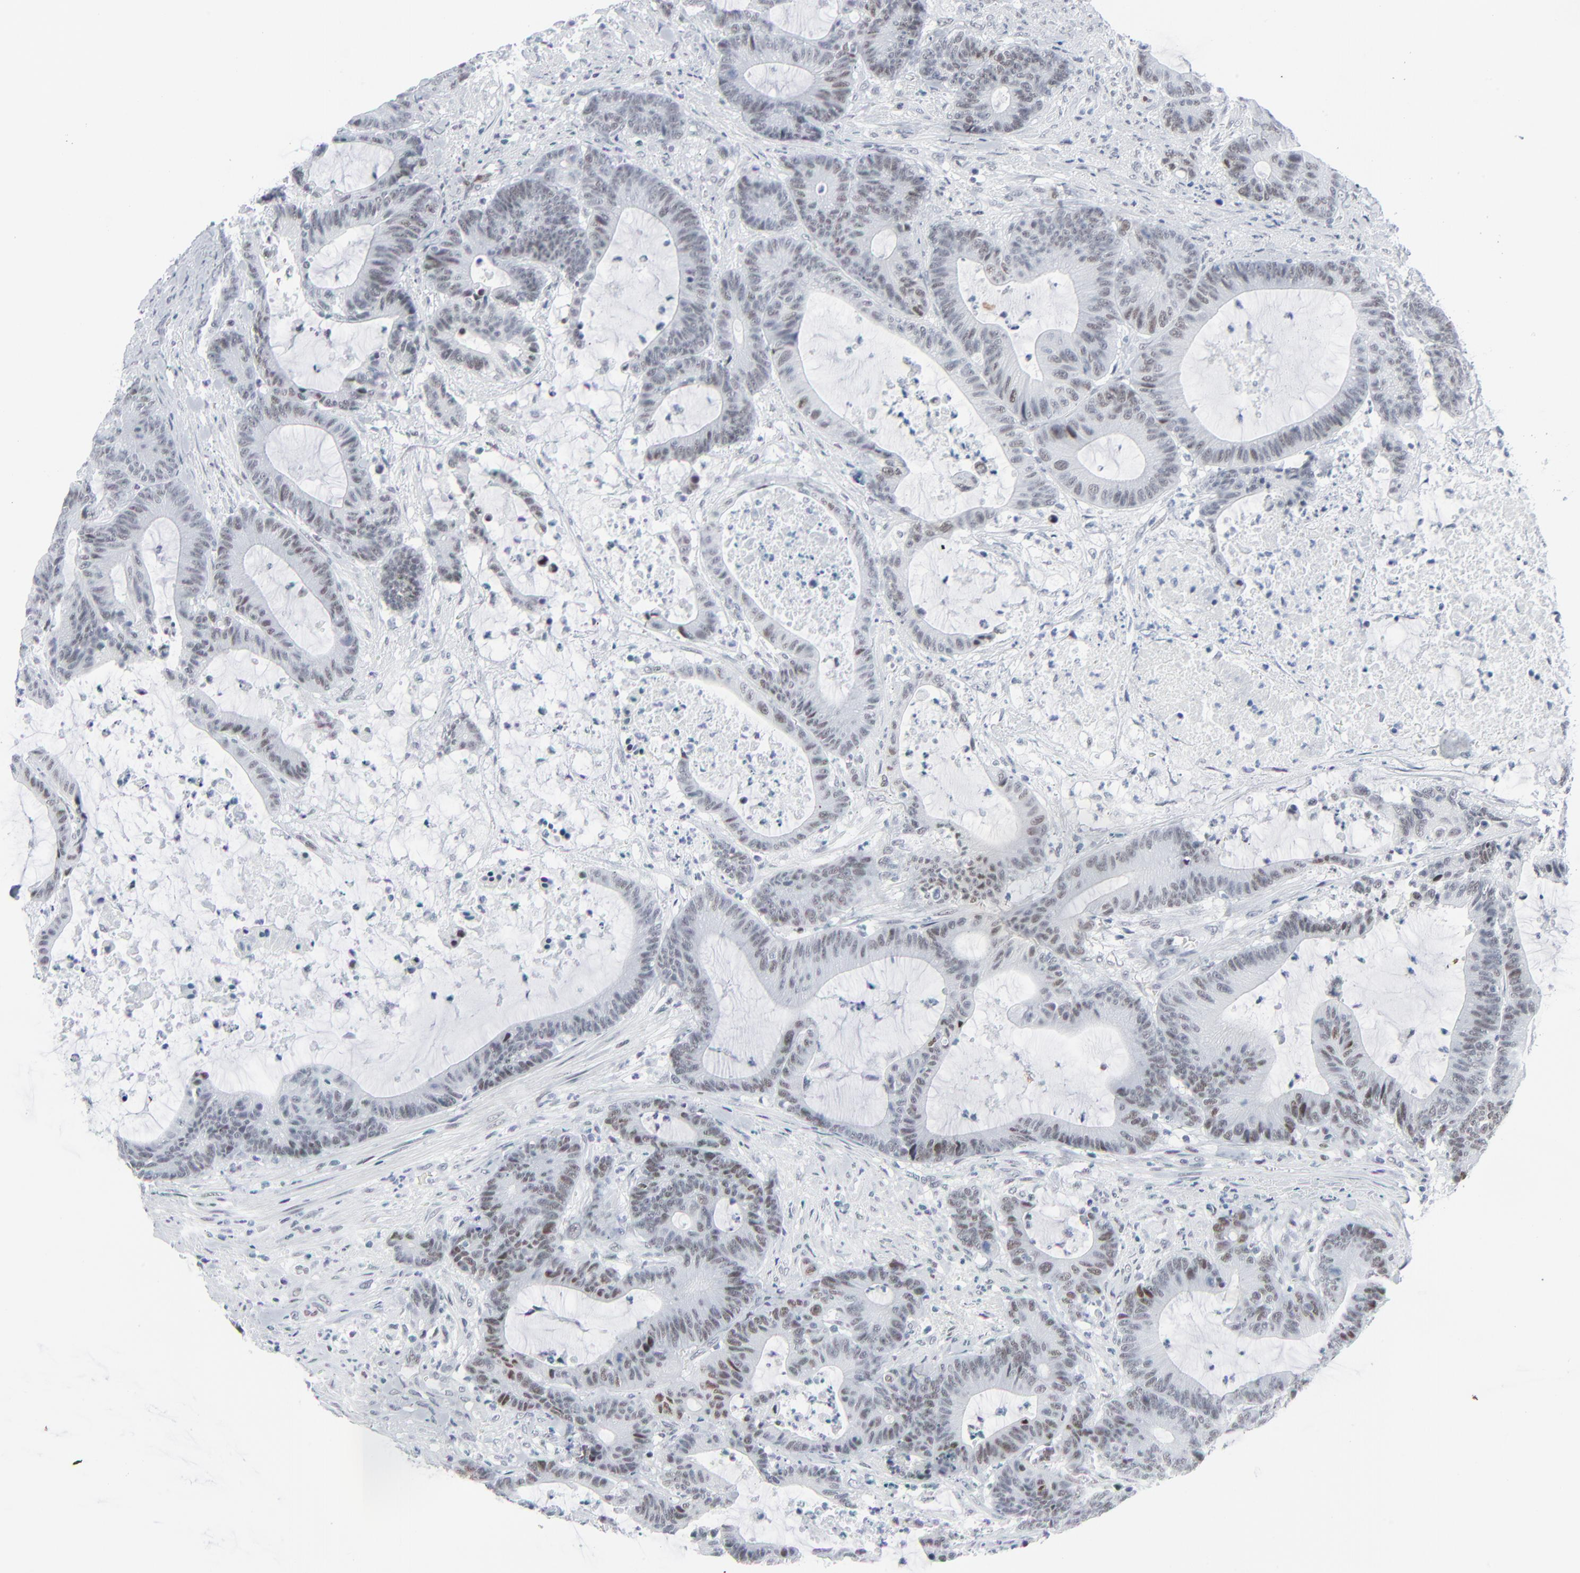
{"staining": {"intensity": "weak", "quantity": ">75%", "location": "nuclear"}, "tissue": "colorectal cancer", "cell_type": "Tumor cells", "image_type": "cancer", "snomed": [{"axis": "morphology", "description": "Adenocarcinoma, NOS"}, {"axis": "topography", "description": "Colon"}], "caption": "Brown immunohistochemical staining in colorectal adenocarcinoma displays weak nuclear staining in approximately >75% of tumor cells. (Stains: DAB (3,3'-diaminobenzidine) in brown, nuclei in blue, Microscopy: brightfield microscopy at high magnification).", "gene": "SIRT1", "patient": {"sex": "female", "age": 84}}